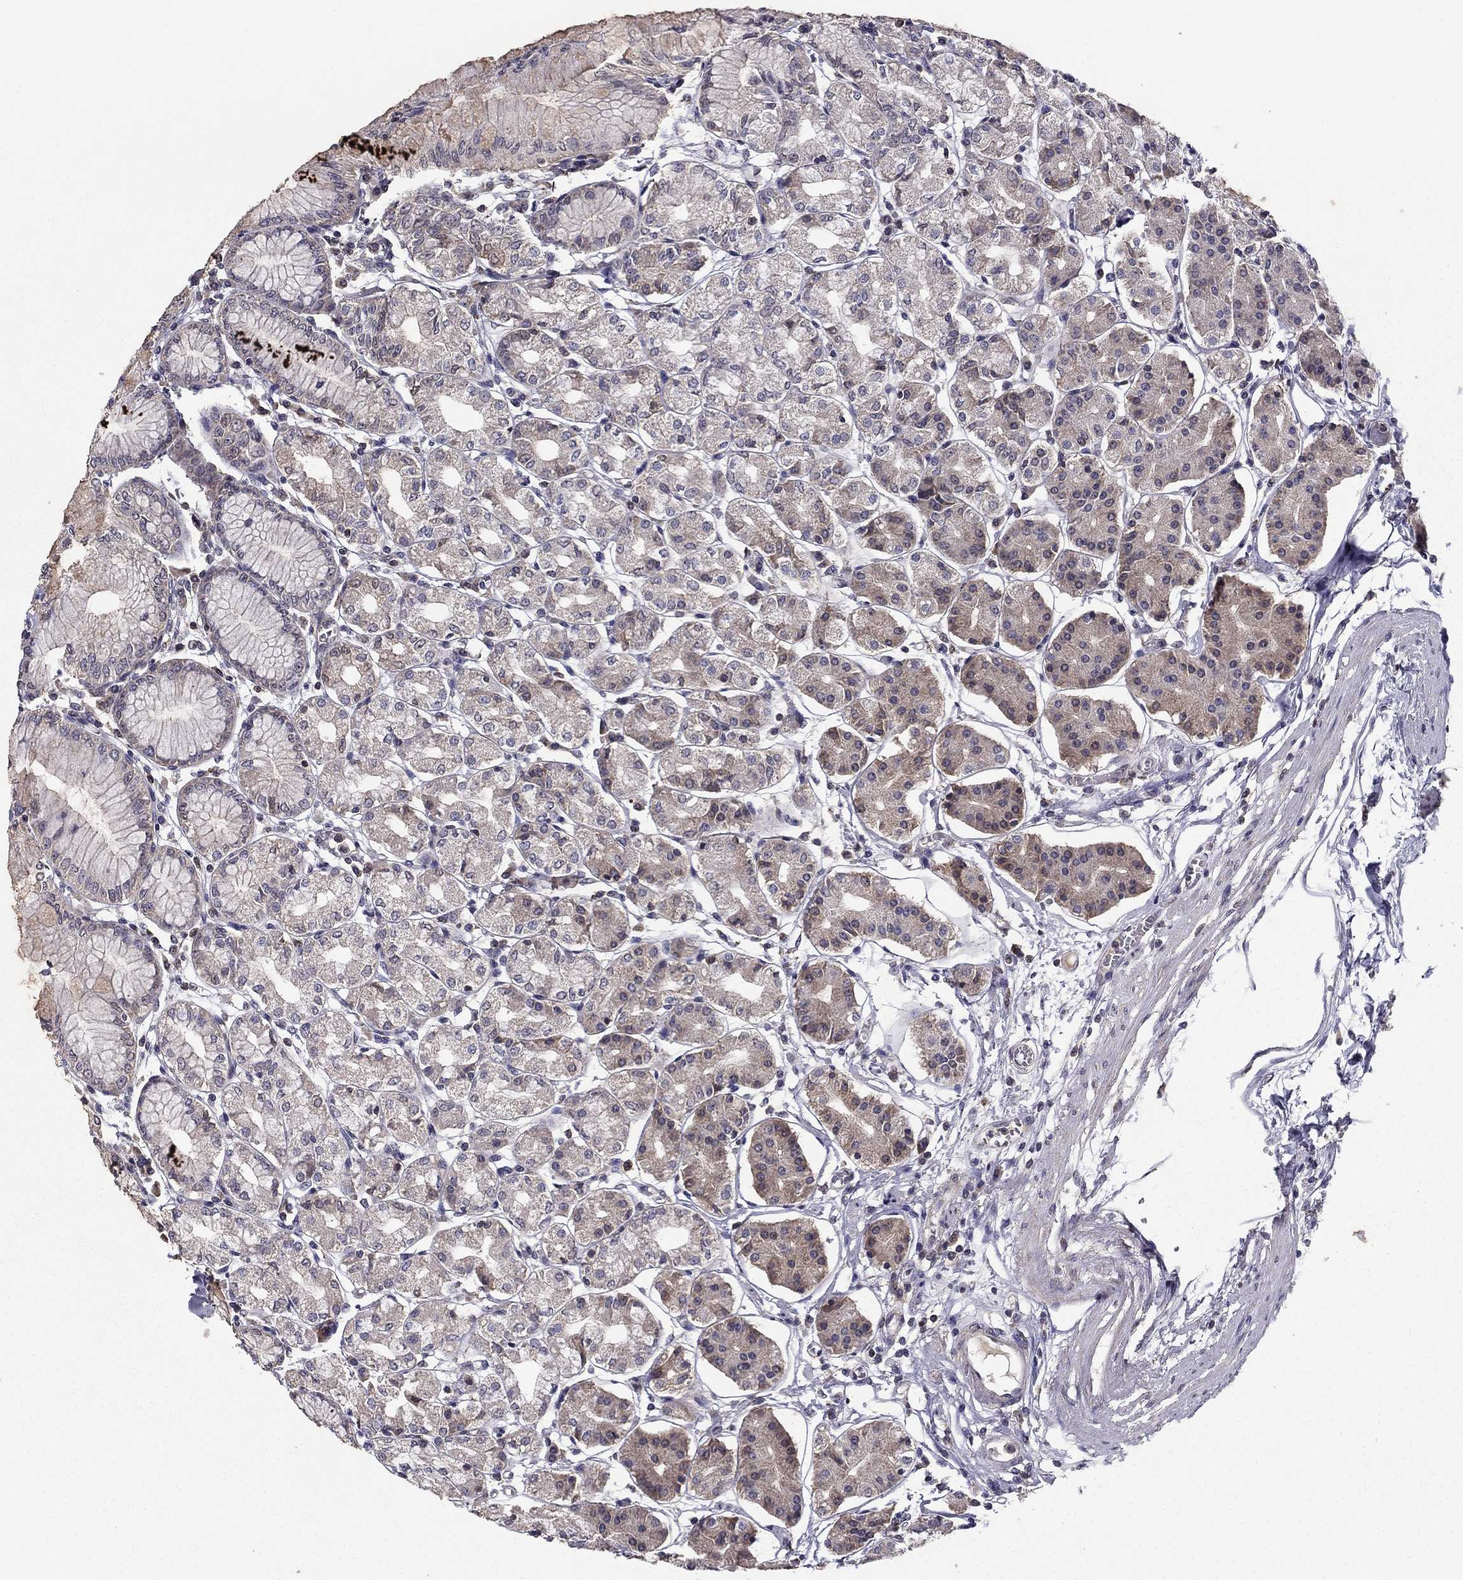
{"staining": {"intensity": "weak", "quantity": "<25%", "location": "cytoplasmic/membranous"}, "tissue": "stomach", "cell_type": "Glandular cells", "image_type": "normal", "snomed": [{"axis": "morphology", "description": "Normal tissue, NOS"}, {"axis": "topography", "description": "Skeletal muscle"}, {"axis": "topography", "description": "Stomach"}], "caption": "Immunohistochemical staining of unremarkable stomach displays no significant expression in glandular cells.", "gene": "HCN1", "patient": {"sex": "female", "age": 57}}